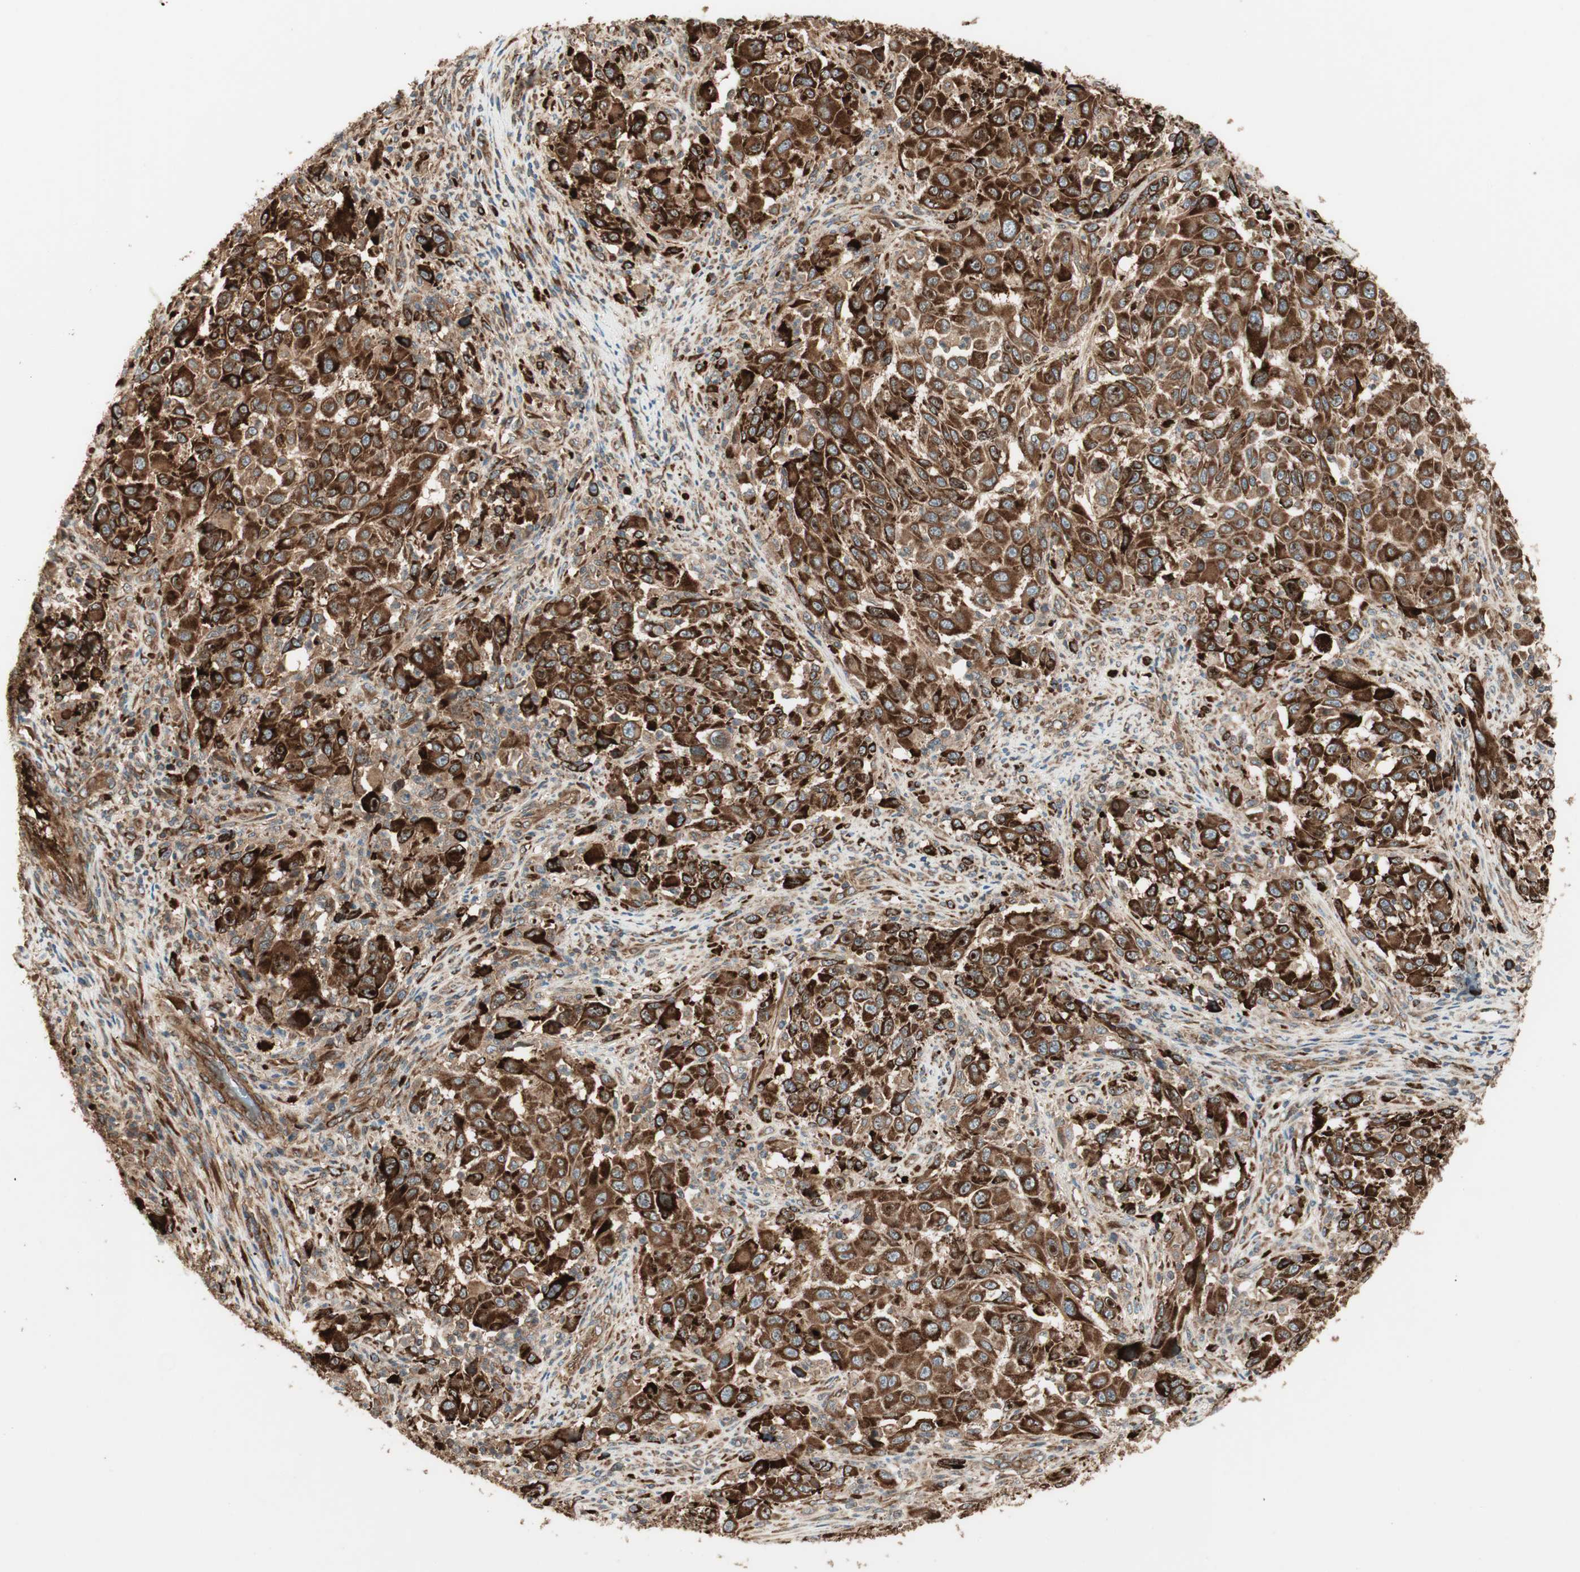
{"staining": {"intensity": "strong", "quantity": ">75%", "location": "cytoplasmic/membranous"}, "tissue": "melanoma", "cell_type": "Tumor cells", "image_type": "cancer", "snomed": [{"axis": "morphology", "description": "Malignant melanoma, Metastatic site"}, {"axis": "topography", "description": "Lymph node"}], "caption": "A brown stain shows strong cytoplasmic/membranous positivity of a protein in malignant melanoma (metastatic site) tumor cells.", "gene": "PRKG1", "patient": {"sex": "male", "age": 61}}